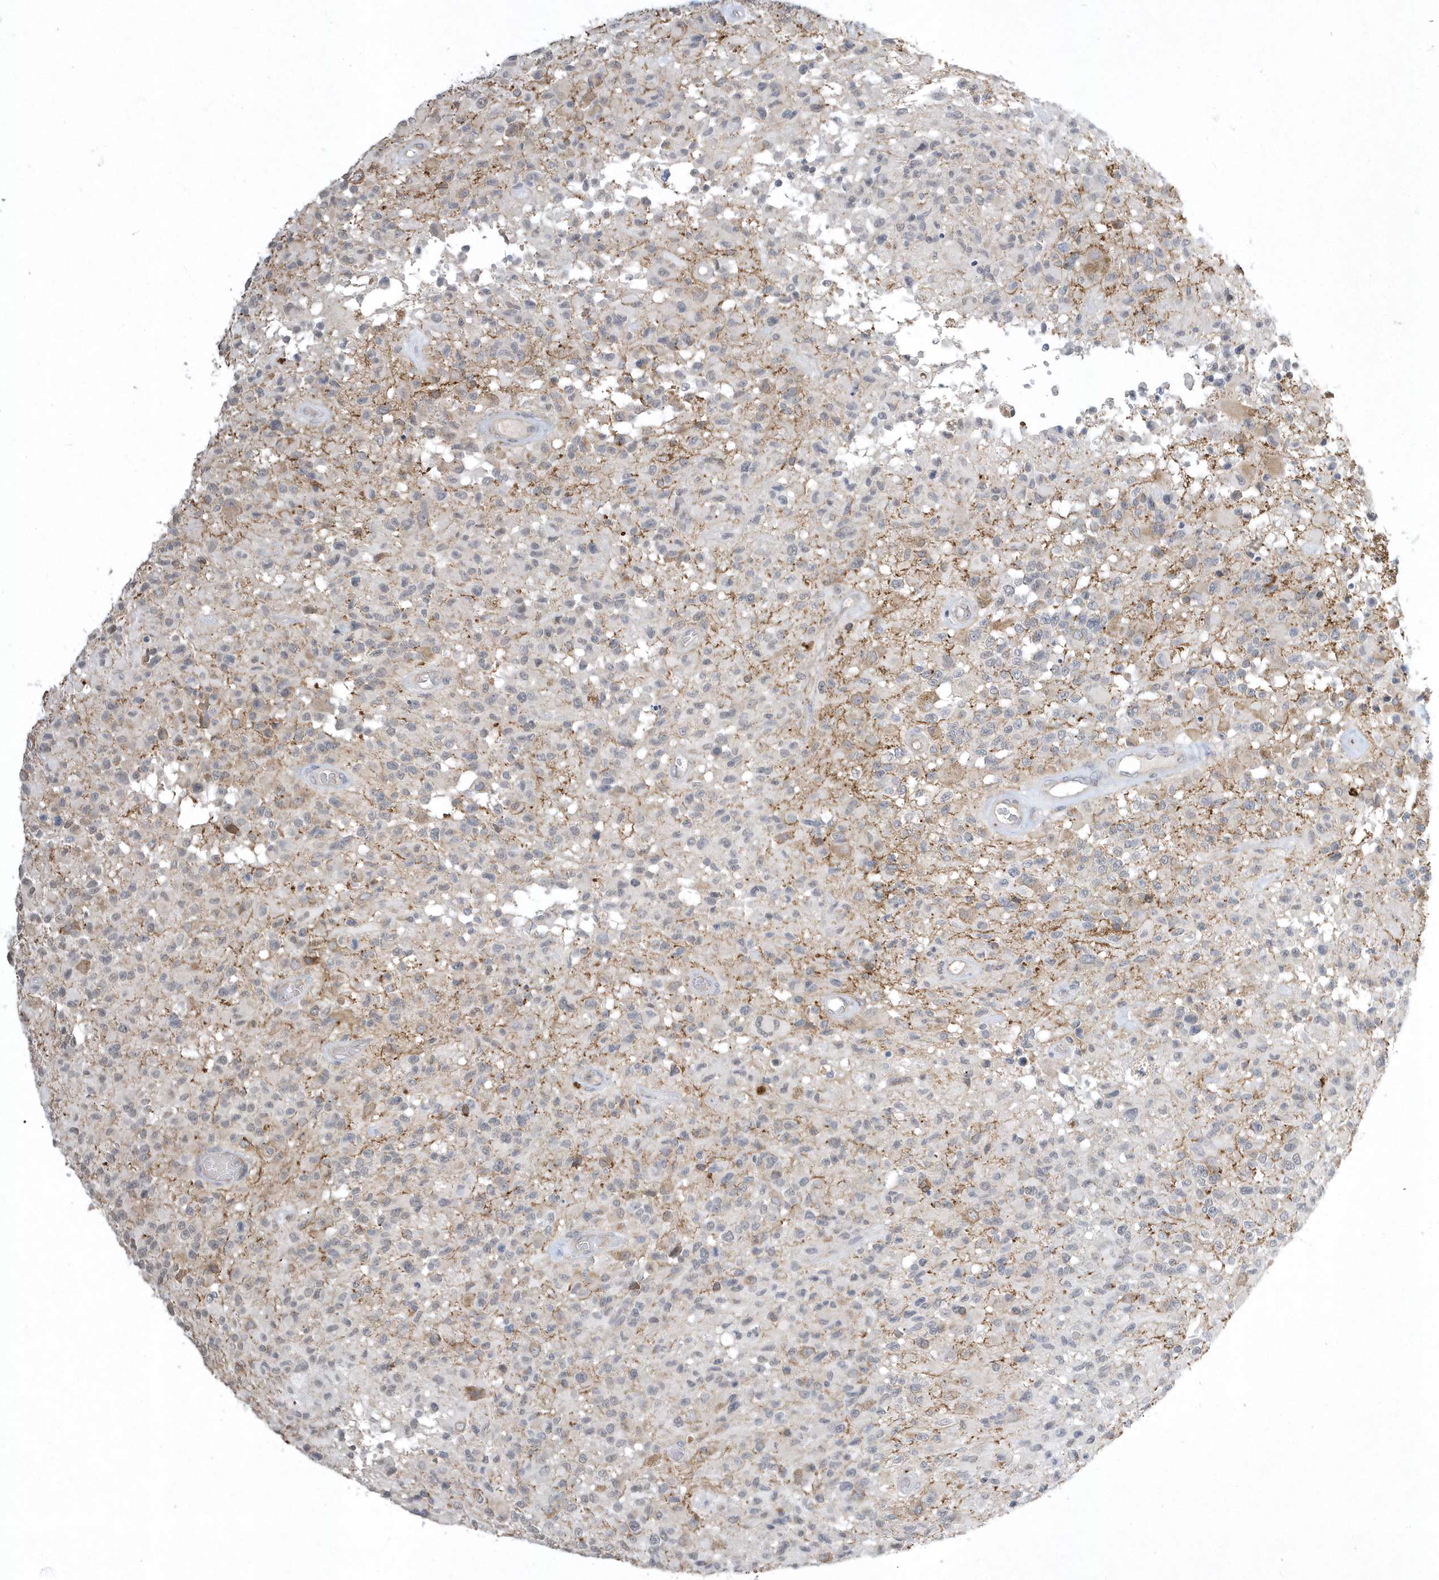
{"staining": {"intensity": "weak", "quantity": "<25%", "location": "nuclear"}, "tissue": "glioma", "cell_type": "Tumor cells", "image_type": "cancer", "snomed": [{"axis": "morphology", "description": "Glioma, malignant, High grade"}, {"axis": "morphology", "description": "Glioblastoma, NOS"}, {"axis": "topography", "description": "Brain"}], "caption": "High power microscopy histopathology image of an immunohistochemistry (IHC) histopathology image of malignant glioma (high-grade), revealing no significant expression in tumor cells. (DAB (3,3'-diaminobenzidine) immunohistochemistry (IHC), high magnification).", "gene": "ZC3H12D", "patient": {"sex": "male", "age": 60}}